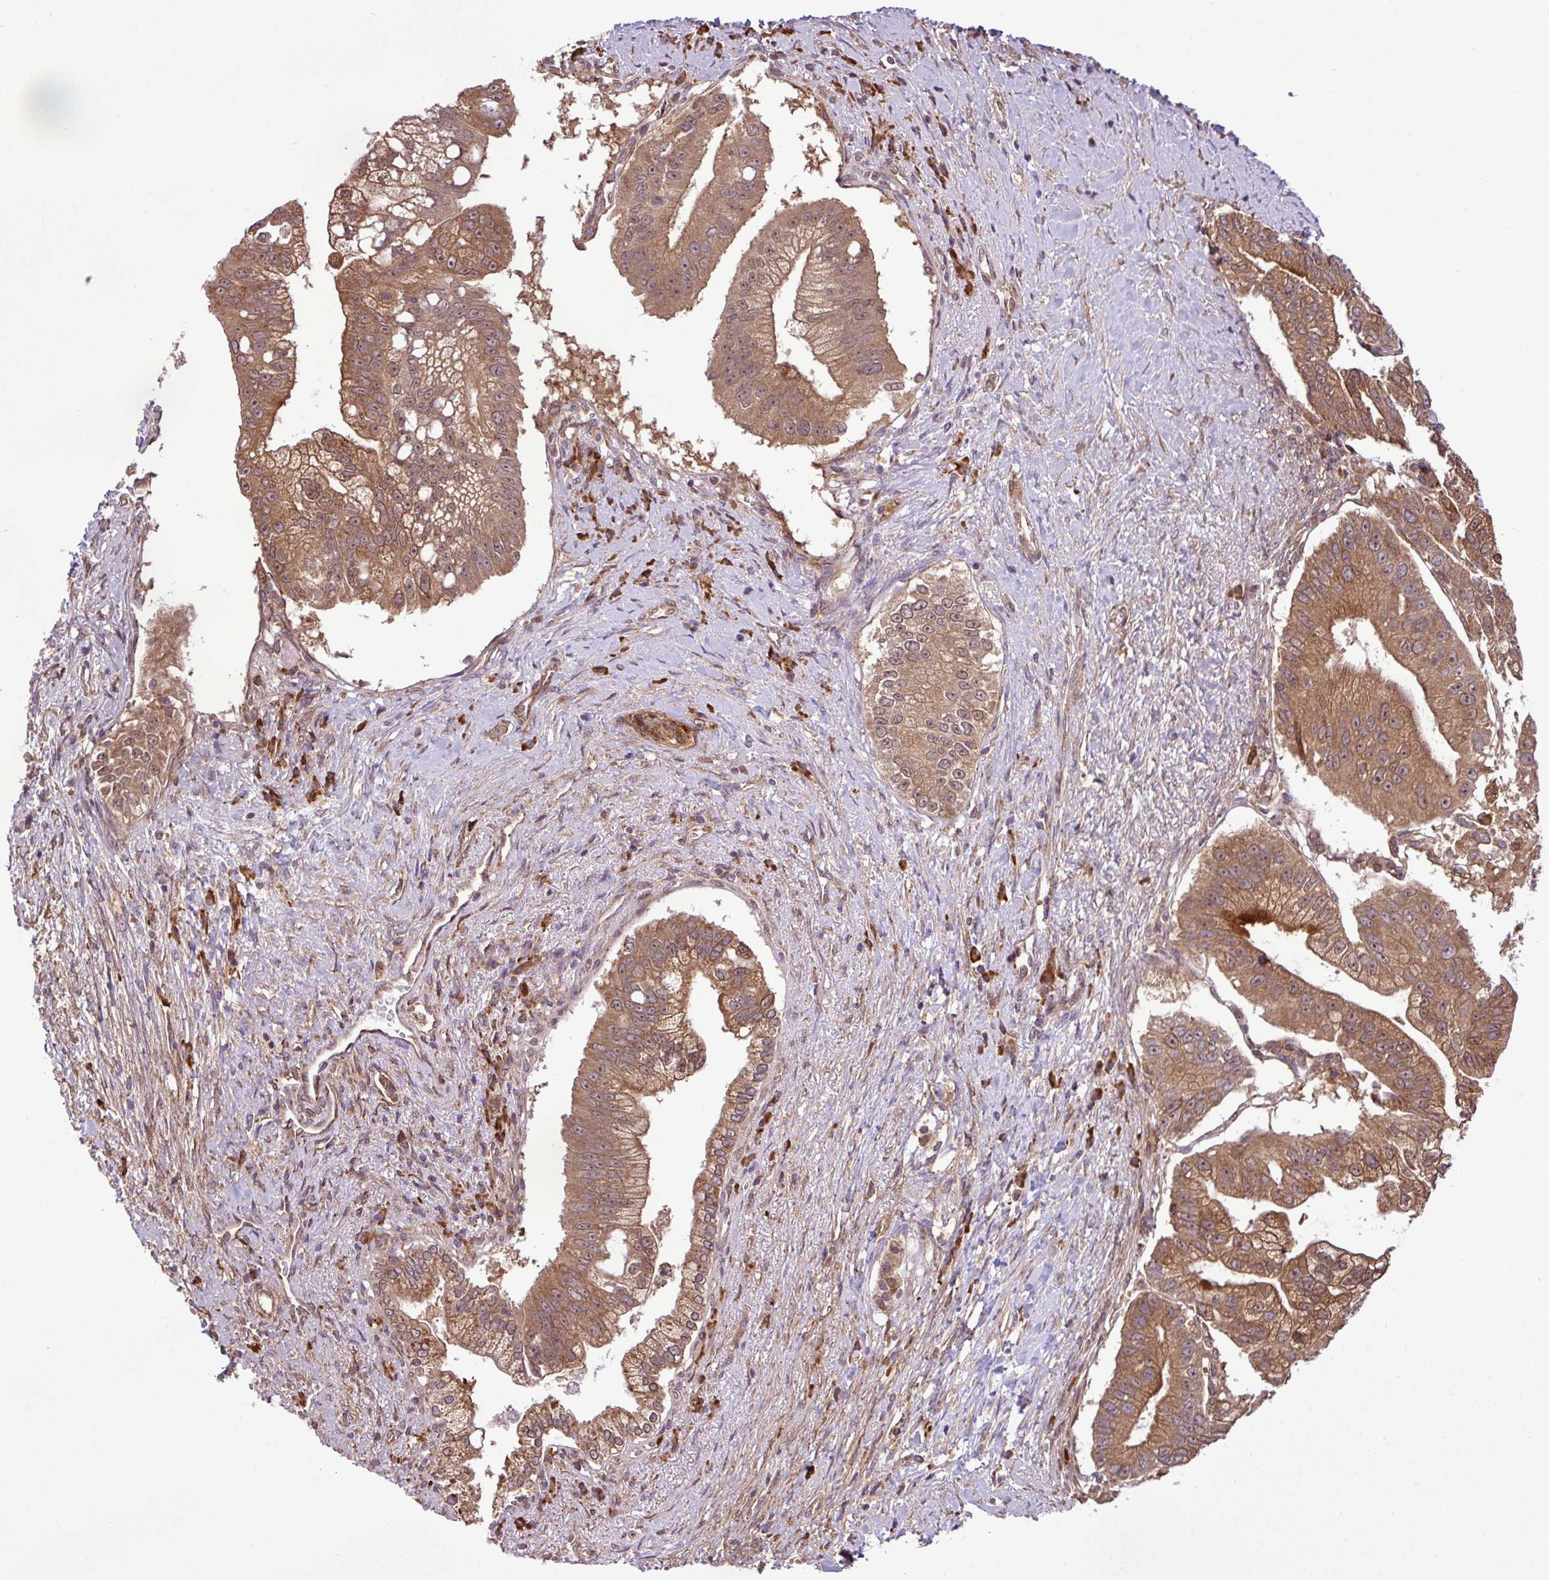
{"staining": {"intensity": "moderate", "quantity": ">75%", "location": "cytoplasmic/membranous"}, "tissue": "pancreatic cancer", "cell_type": "Tumor cells", "image_type": "cancer", "snomed": [{"axis": "morphology", "description": "Adenocarcinoma, NOS"}, {"axis": "topography", "description": "Pancreas"}], "caption": "The histopathology image shows a brown stain indicating the presence of a protein in the cytoplasmic/membranous of tumor cells in pancreatic cancer (adenocarcinoma). (DAB = brown stain, brightfield microscopy at high magnification).", "gene": "DLGAP4", "patient": {"sex": "male", "age": 70}}